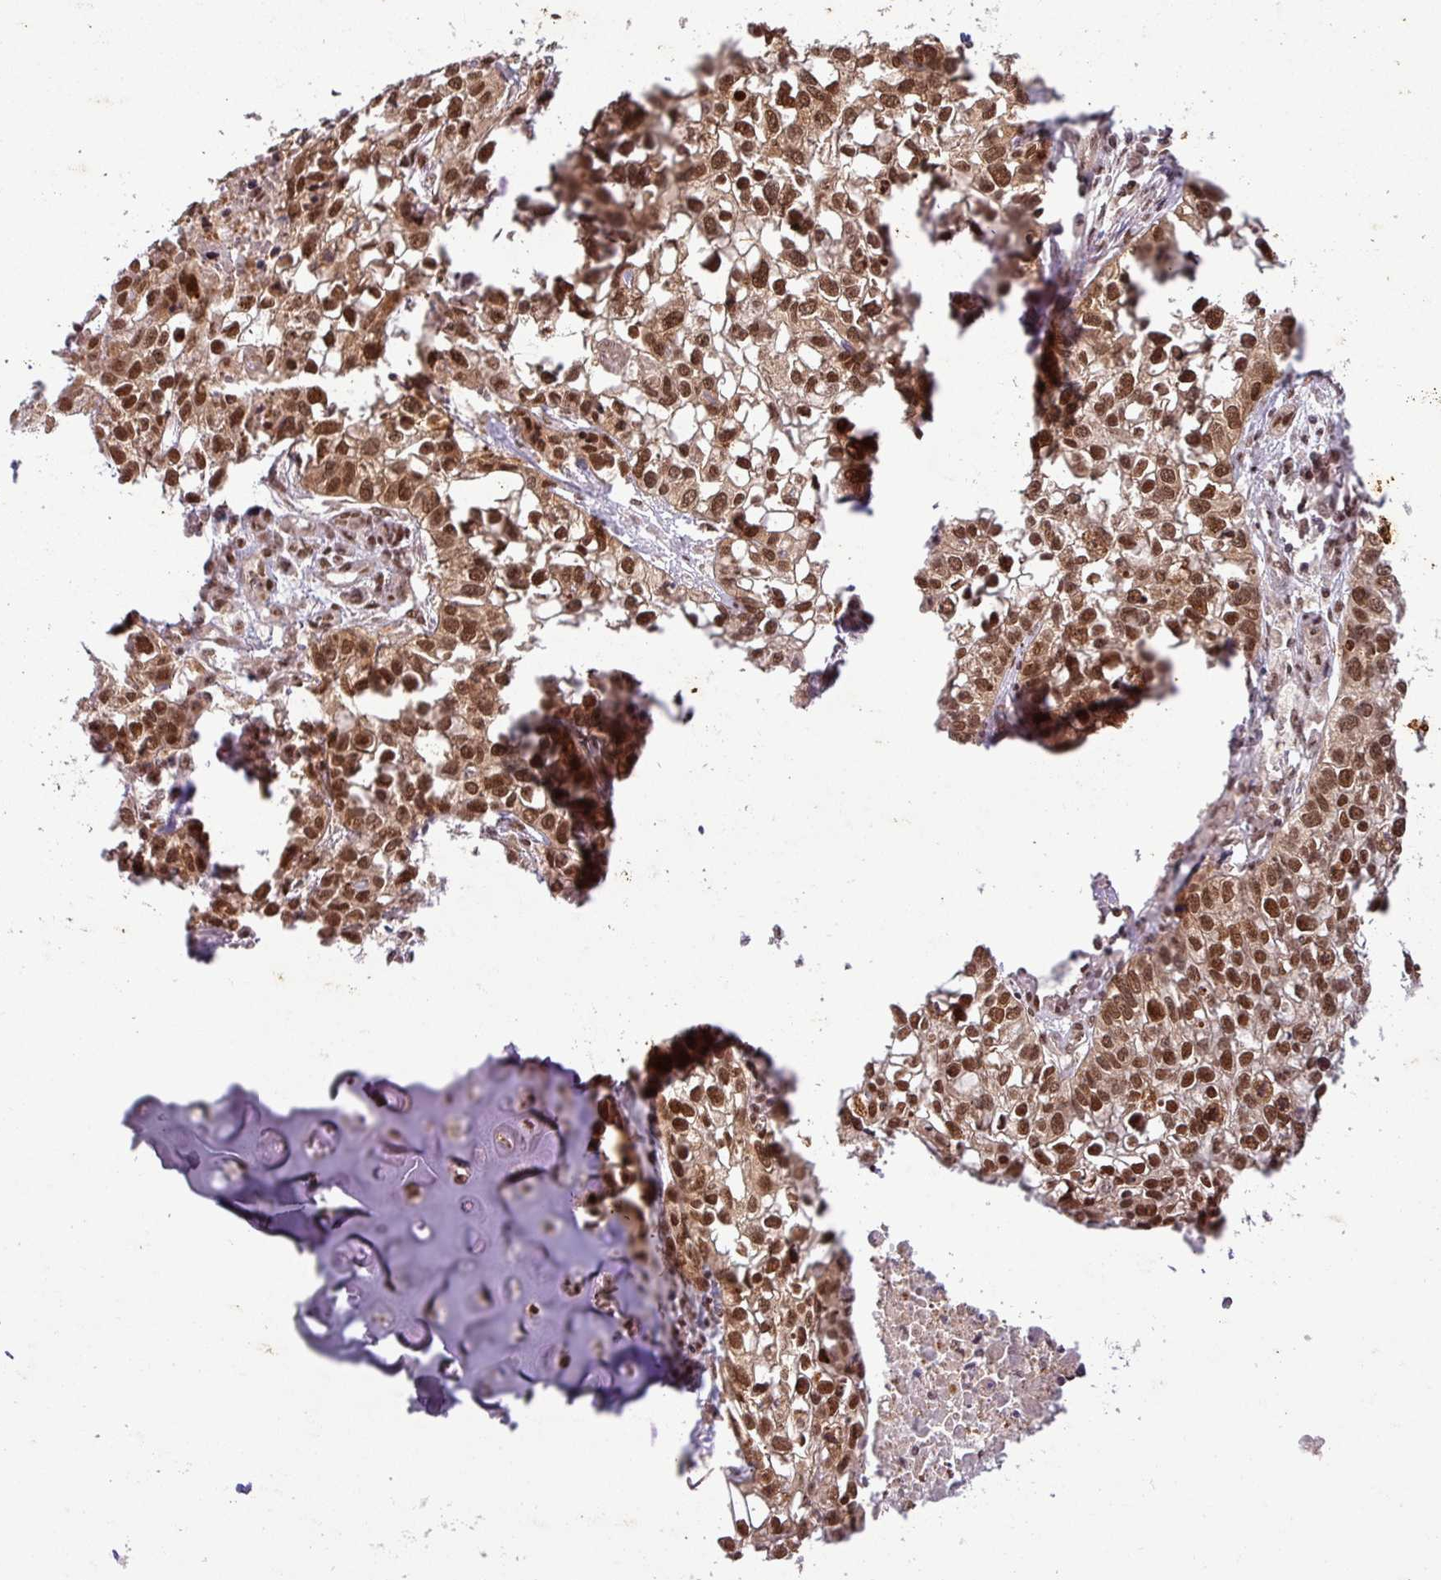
{"staining": {"intensity": "strong", "quantity": ">75%", "location": "nuclear"}, "tissue": "lung cancer", "cell_type": "Tumor cells", "image_type": "cancer", "snomed": [{"axis": "morphology", "description": "Squamous cell carcinoma, NOS"}, {"axis": "topography", "description": "Lung"}], "caption": "Immunohistochemical staining of human lung squamous cell carcinoma shows strong nuclear protein positivity in approximately >75% of tumor cells.", "gene": "SRSF2", "patient": {"sex": "male", "age": 74}}